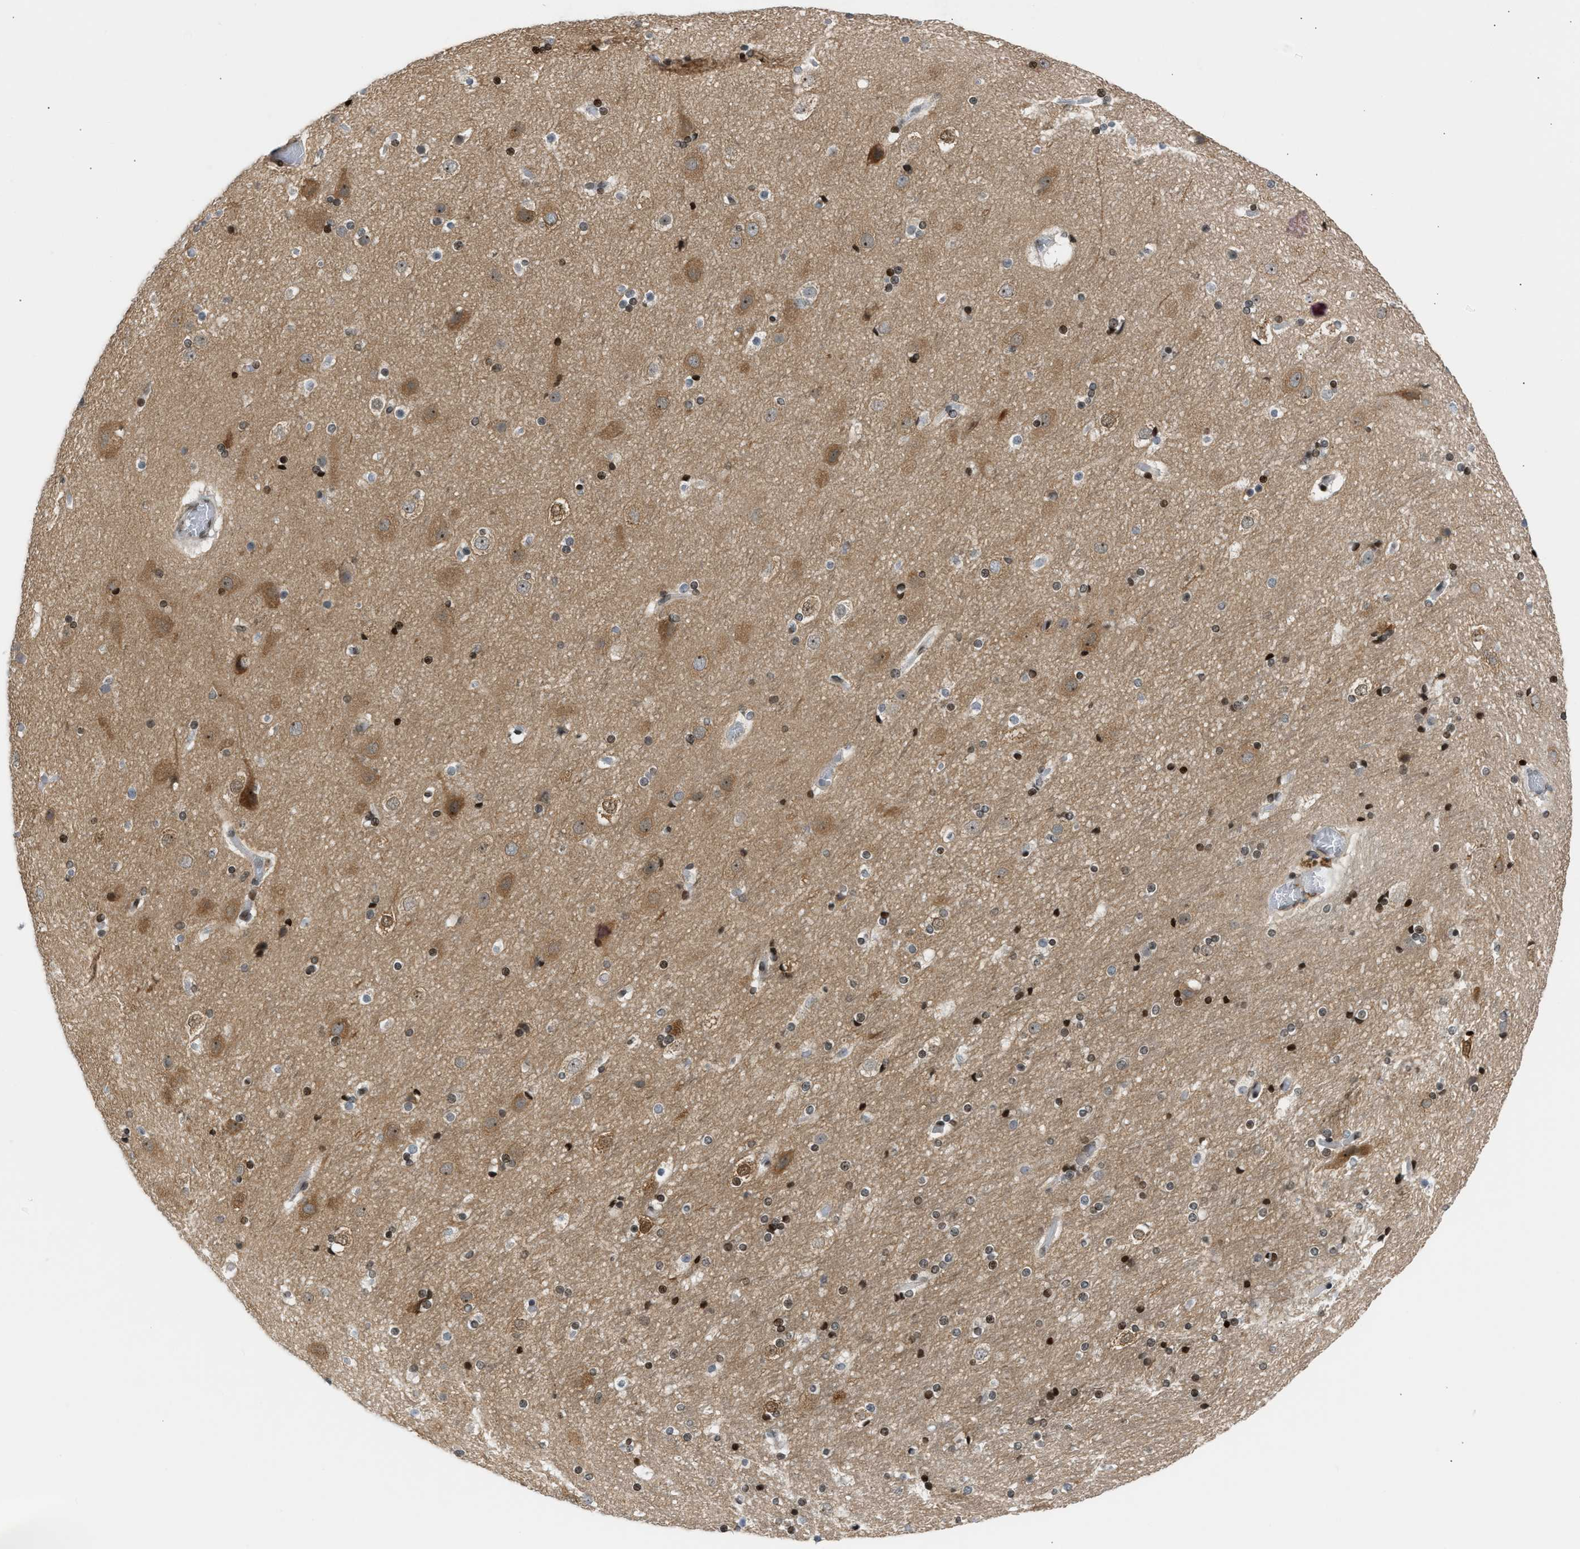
{"staining": {"intensity": "negative", "quantity": "none", "location": "none"}, "tissue": "cerebral cortex", "cell_type": "Endothelial cells", "image_type": "normal", "snomed": [{"axis": "morphology", "description": "Normal tissue, NOS"}, {"axis": "topography", "description": "Cerebral cortex"}], "caption": "Immunohistochemistry photomicrograph of unremarkable cerebral cortex: human cerebral cortex stained with DAB (3,3'-diaminobenzidine) exhibits no significant protein staining in endothelial cells.", "gene": "NPS", "patient": {"sex": "male", "age": 57}}